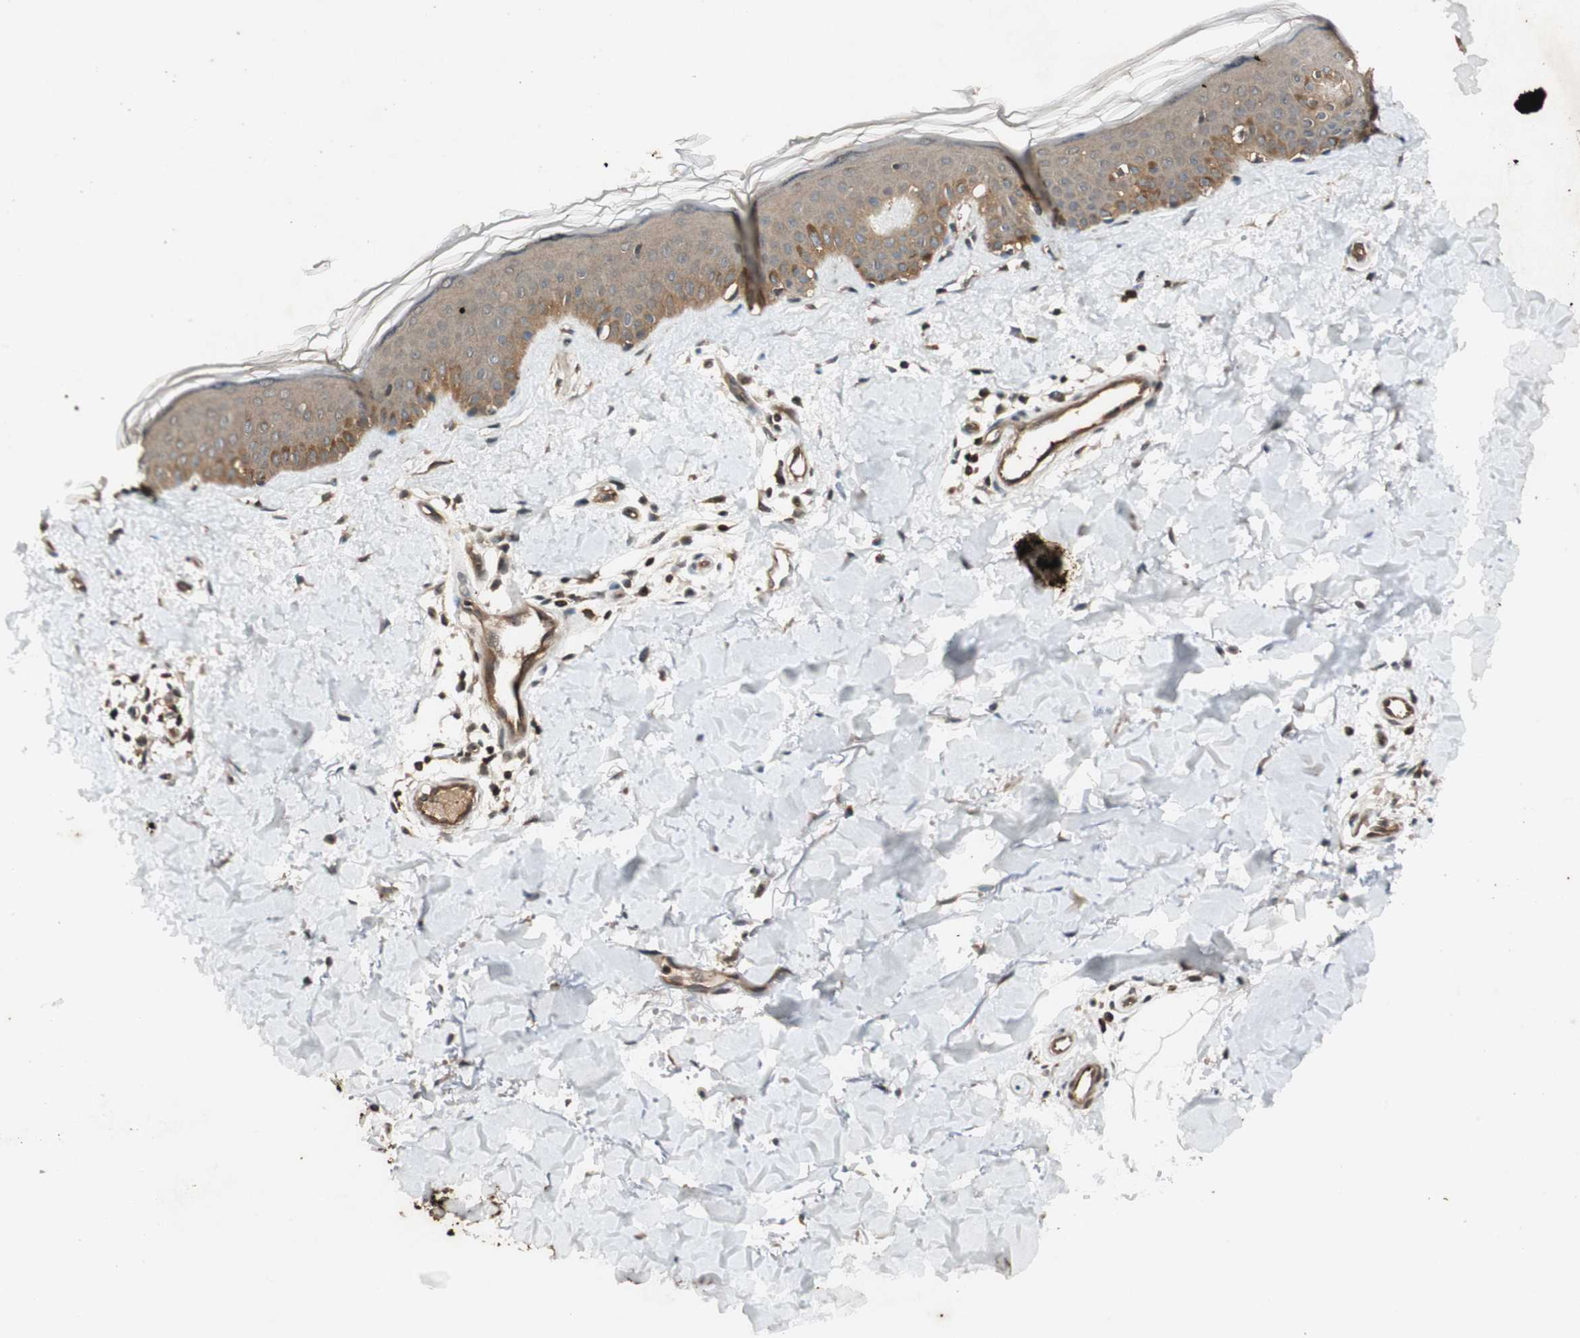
{"staining": {"intensity": "moderate", "quantity": ">75%", "location": "cytoplasmic/membranous"}, "tissue": "skin", "cell_type": "Fibroblasts", "image_type": "normal", "snomed": [{"axis": "morphology", "description": "Normal tissue, NOS"}, {"axis": "topography", "description": "Skin"}], "caption": "A micrograph of human skin stained for a protein reveals moderate cytoplasmic/membranous brown staining in fibroblasts. The staining was performed using DAB (3,3'-diaminobenzidine), with brown indicating positive protein expression. Nuclei are stained blue with hematoxylin.", "gene": "EPHA8", "patient": {"sex": "male", "age": 67}}